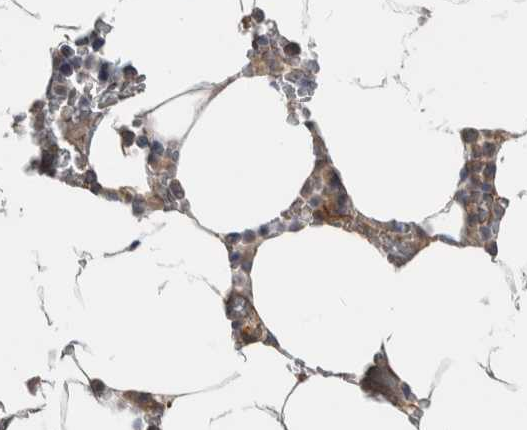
{"staining": {"intensity": "weak", "quantity": "<25%", "location": "cytoplasmic/membranous,nuclear"}, "tissue": "bone marrow", "cell_type": "Hematopoietic cells", "image_type": "normal", "snomed": [{"axis": "morphology", "description": "Normal tissue, NOS"}, {"axis": "topography", "description": "Bone marrow"}], "caption": "Immunohistochemical staining of benign bone marrow exhibits no significant positivity in hematopoietic cells. Nuclei are stained in blue.", "gene": "PRDM4", "patient": {"sex": "male", "age": 70}}